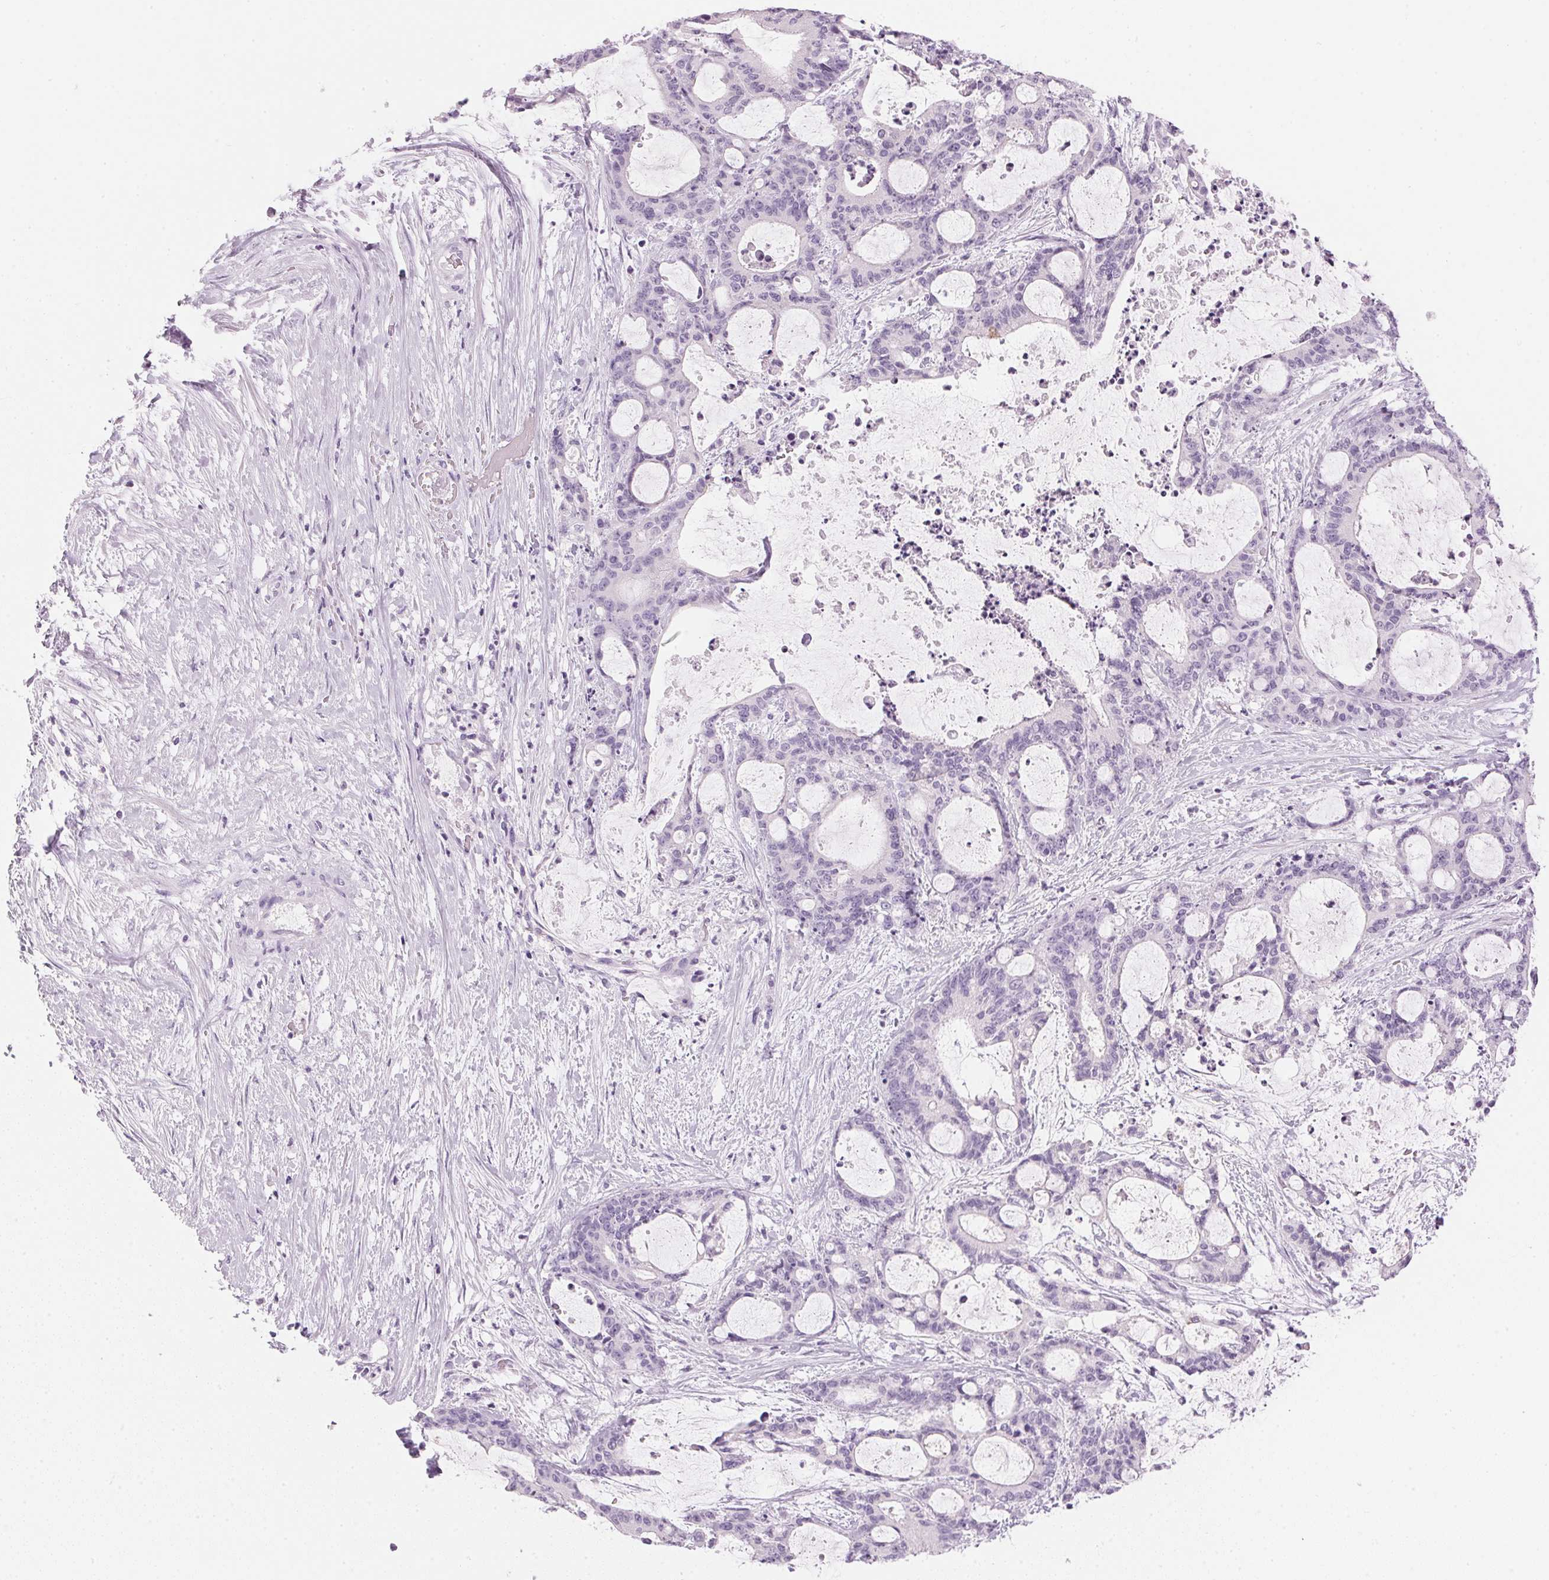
{"staining": {"intensity": "negative", "quantity": "none", "location": "none"}, "tissue": "liver cancer", "cell_type": "Tumor cells", "image_type": "cancer", "snomed": [{"axis": "morphology", "description": "Normal tissue, NOS"}, {"axis": "morphology", "description": "Cholangiocarcinoma"}, {"axis": "topography", "description": "Liver"}, {"axis": "topography", "description": "Peripheral nerve tissue"}], "caption": "Tumor cells are negative for protein expression in human liver cancer.", "gene": "IGFBP1", "patient": {"sex": "female", "age": 73}}